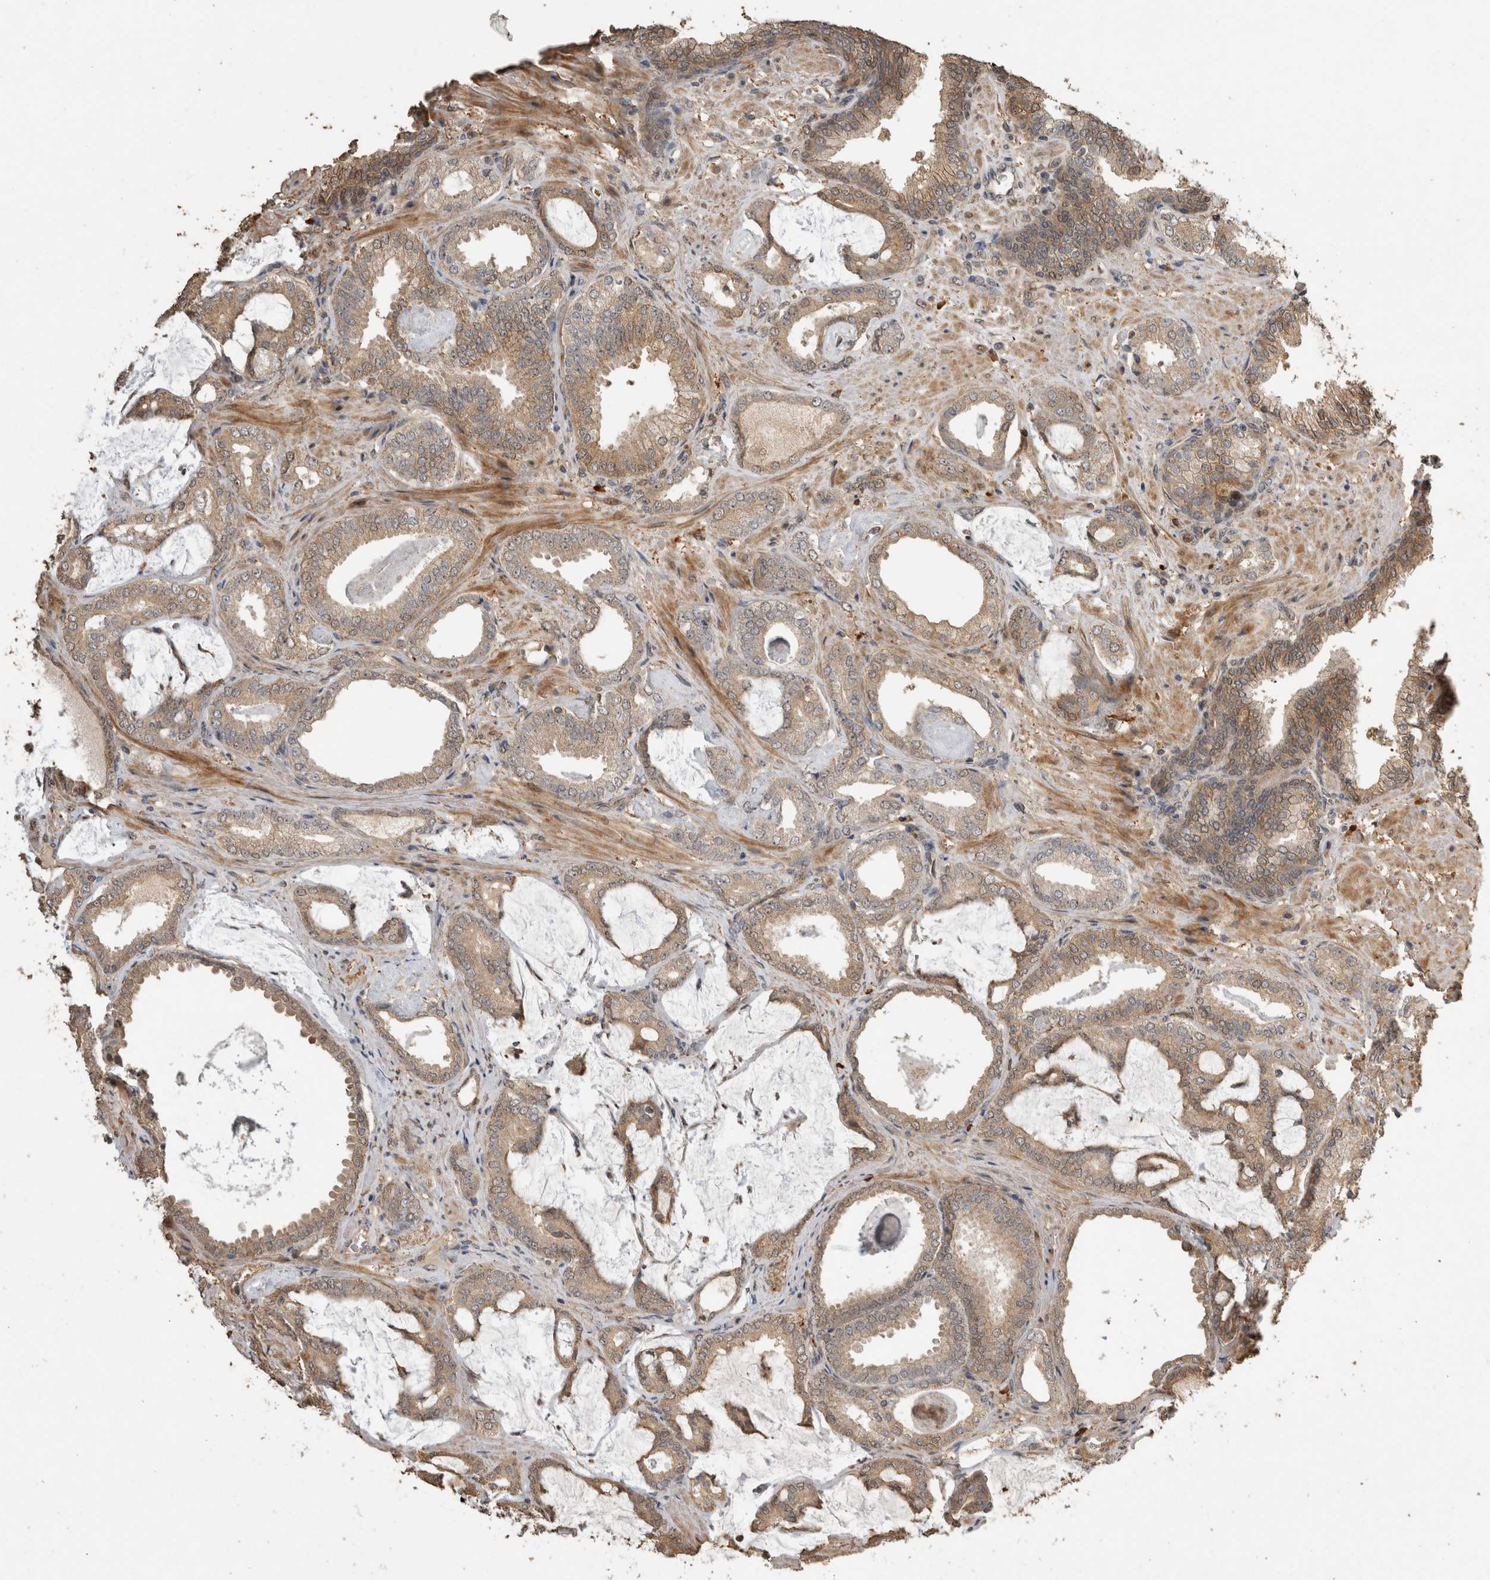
{"staining": {"intensity": "weak", "quantity": ">75%", "location": "cytoplasmic/membranous"}, "tissue": "prostate cancer", "cell_type": "Tumor cells", "image_type": "cancer", "snomed": [{"axis": "morphology", "description": "Adenocarcinoma, Low grade"}, {"axis": "topography", "description": "Prostate"}], "caption": "Adenocarcinoma (low-grade) (prostate) stained with a protein marker exhibits weak staining in tumor cells.", "gene": "RHPN1", "patient": {"sex": "male", "age": 71}}